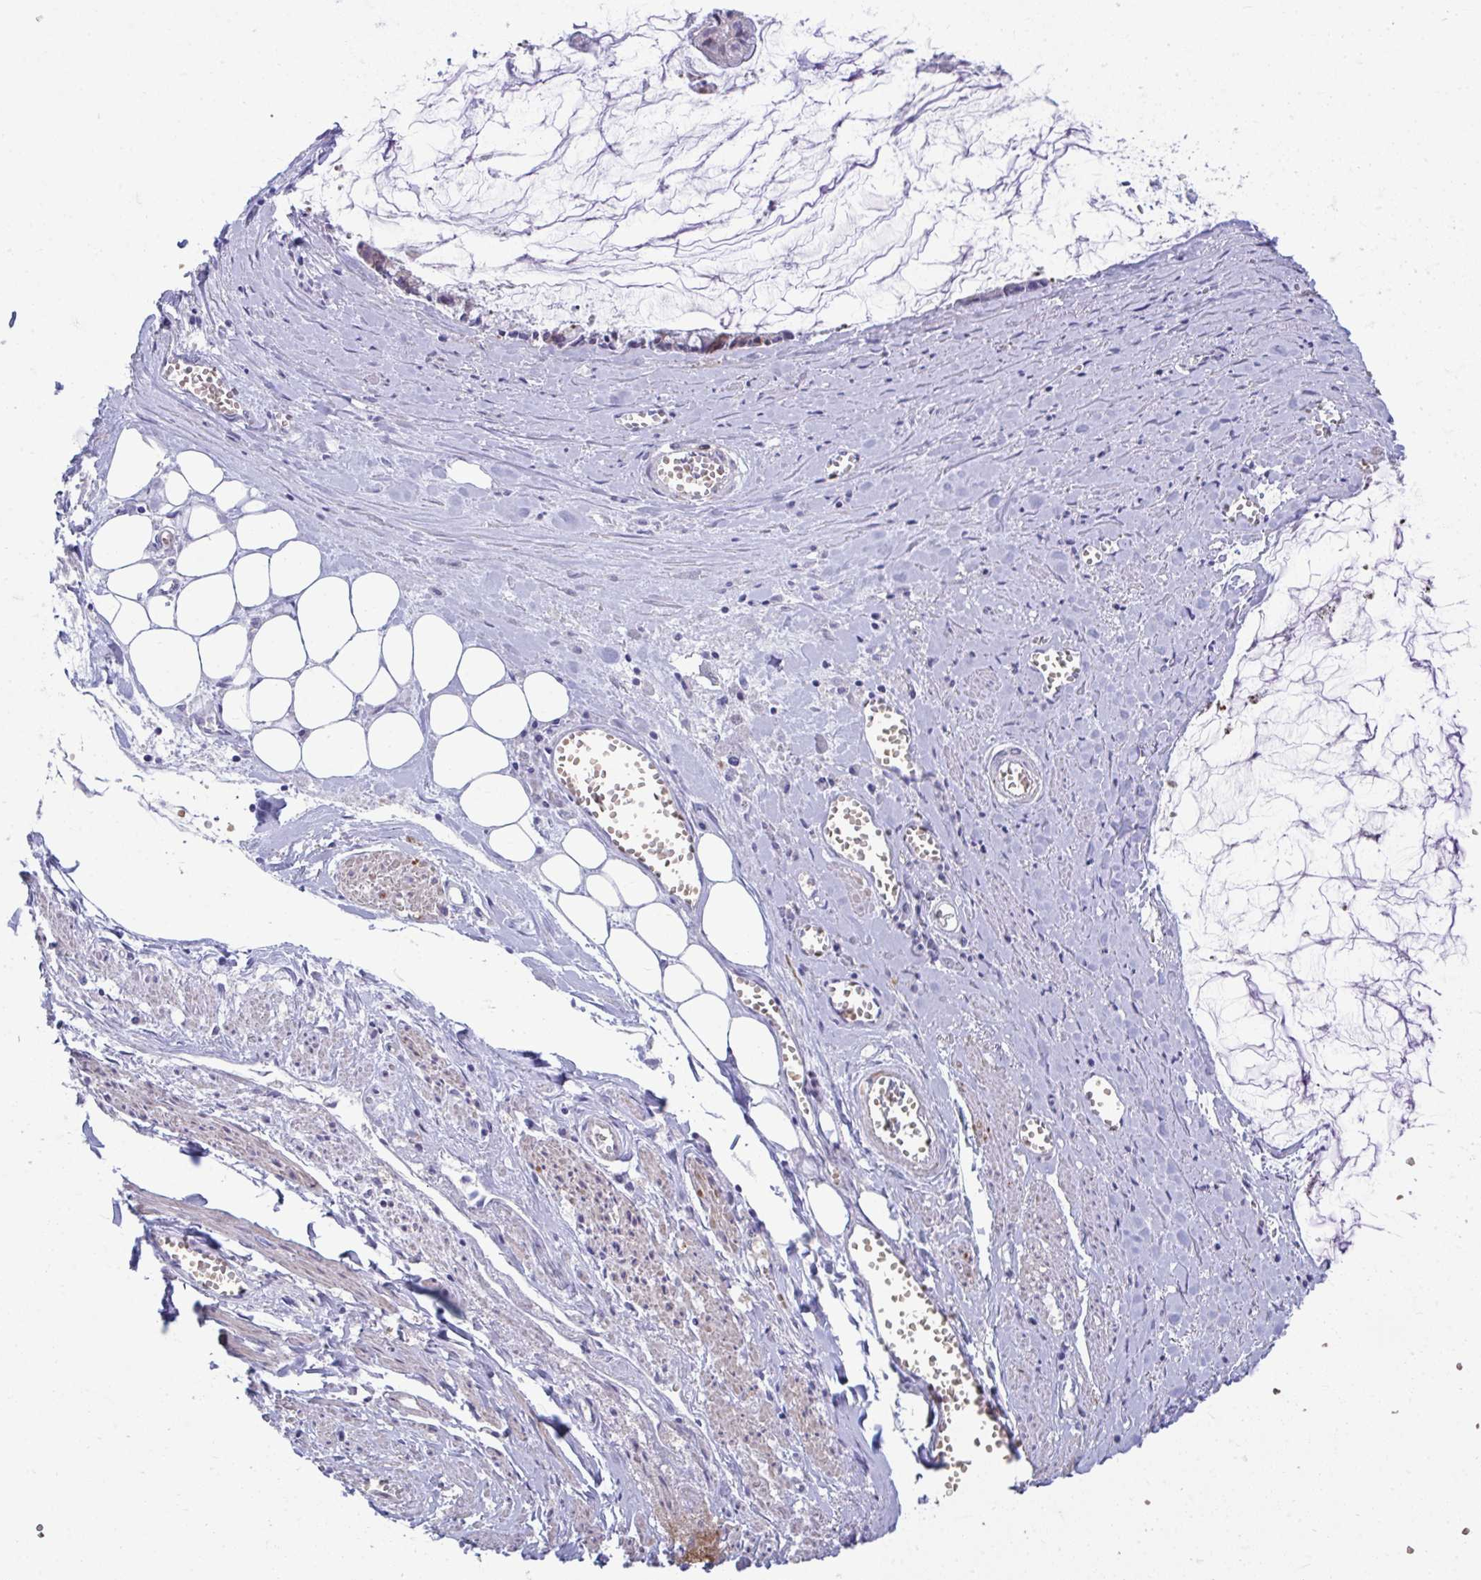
{"staining": {"intensity": "negative", "quantity": "none", "location": "none"}, "tissue": "ovarian cancer", "cell_type": "Tumor cells", "image_type": "cancer", "snomed": [{"axis": "morphology", "description": "Cystadenocarcinoma, mucinous, NOS"}, {"axis": "topography", "description": "Ovary"}], "caption": "Tumor cells show no significant staining in ovarian mucinous cystadenocarcinoma.", "gene": "CENPQ", "patient": {"sex": "female", "age": 90}}